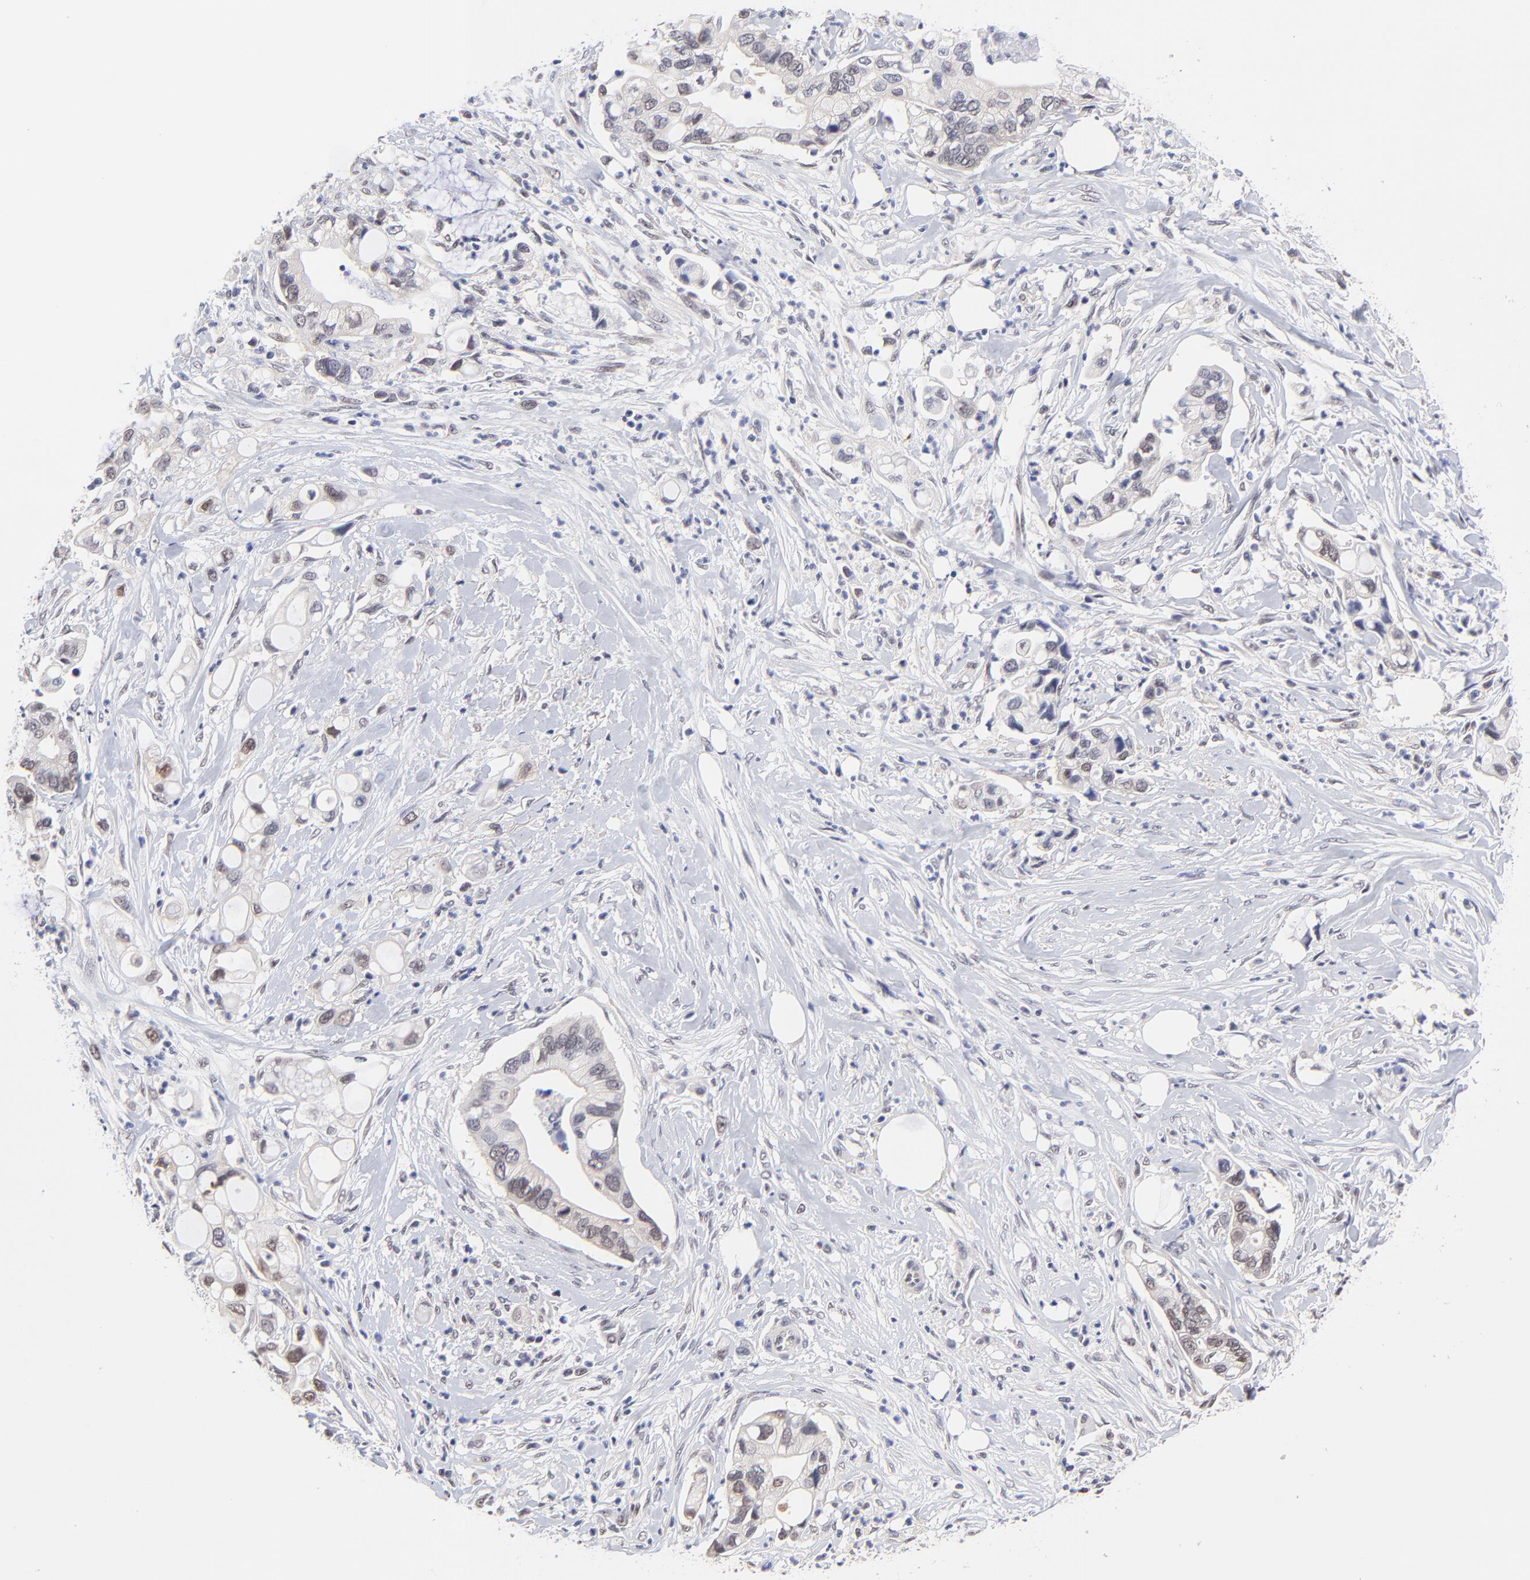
{"staining": {"intensity": "weak", "quantity": "<25%", "location": "nuclear"}, "tissue": "pancreatic cancer", "cell_type": "Tumor cells", "image_type": "cancer", "snomed": [{"axis": "morphology", "description": "Adenocarcinoma, NOS"}, {"axis": "topography", "description": "Pancreas"}], "caption": "Histopathology image shows no protein positivity in tumor cells of pancreatic cancer tissue. (Stains: DAB IHC with hematoxylin counter stain, Microscopy: brightfield microscopy at high magnification).", "gene": "UBE2E3", "patient": {"sex": "male", "age": 70}}